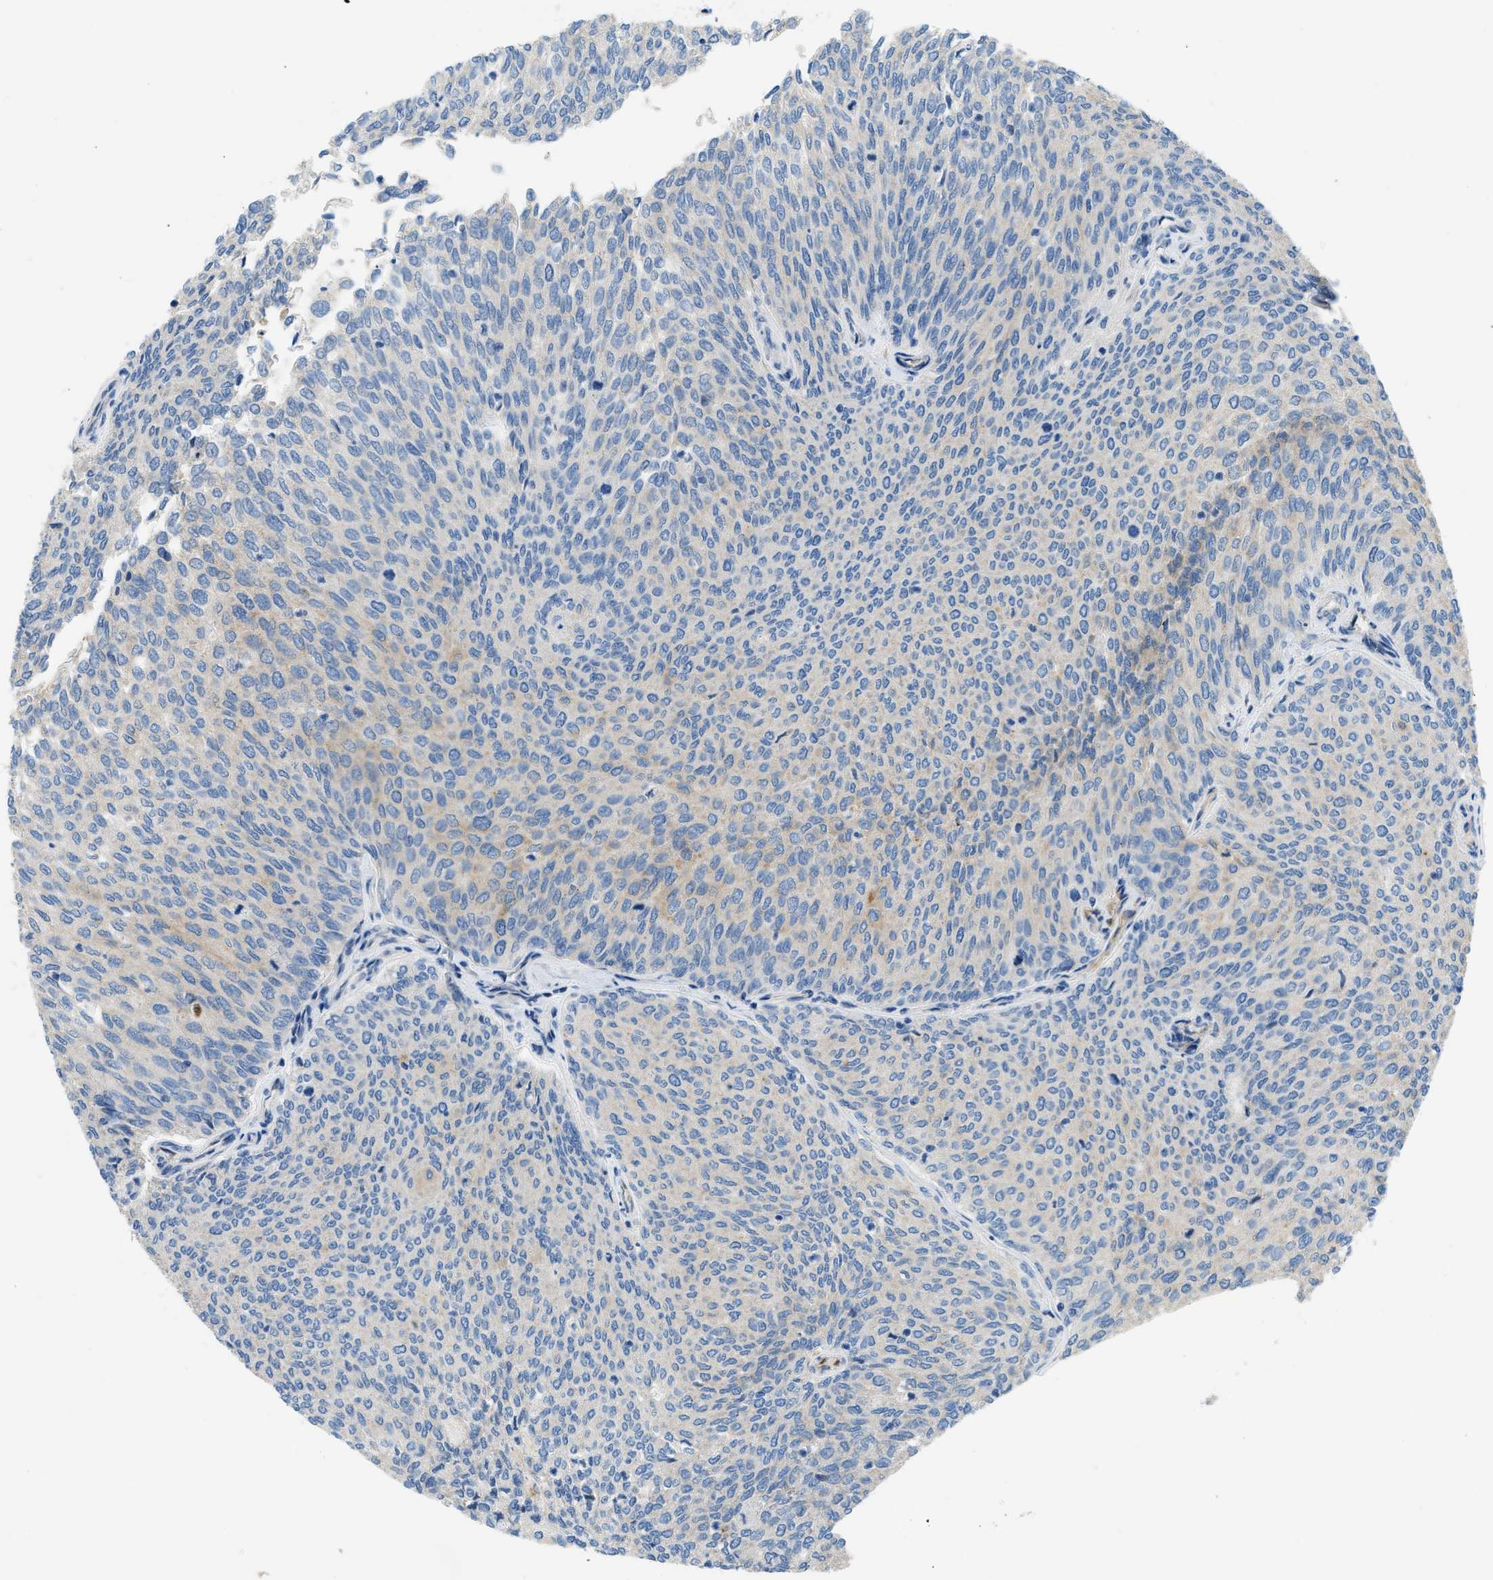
{"staining": {"intensity": "weak", "quantity": "<25%", "location": "cytoplasmic/membranous"}, "tissue": "urothelial cancer", "cell_type": "Tumor cells", "image_type": "cancer", "snomed": [{"axis": "morphology", "description": "Urothelial carcinoma, Low grade"}, {"axis": "topography", "description": "Urinary bladder"}], "caption": "Immunohistochemistry (IHC) of human urothelial cancer exhibits no staining in tumor cells.", "gene": "COL15A1", "patient": {"sex": "female", "age": 79}}